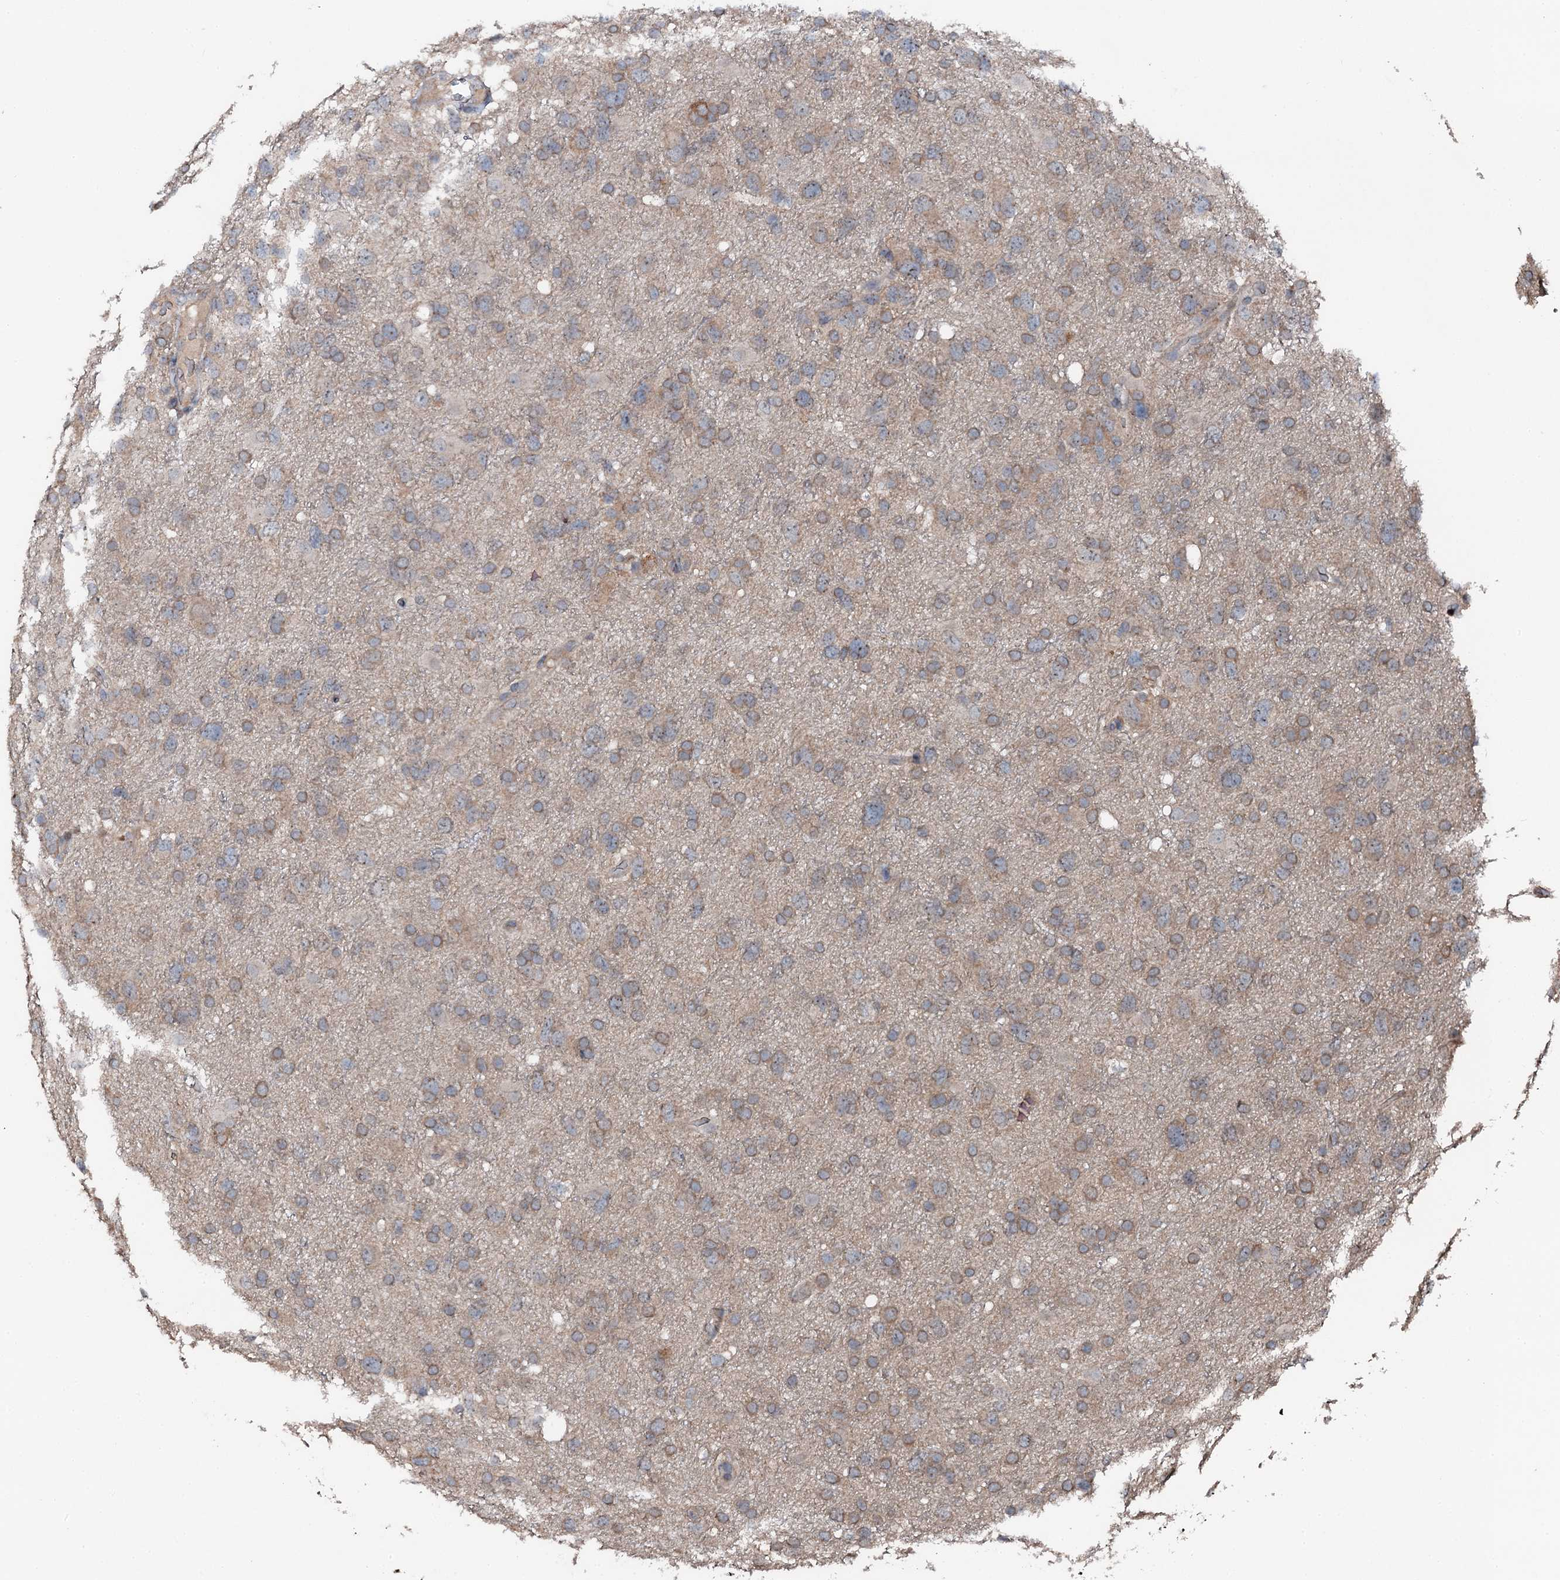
{"staining": {"intensity": "weak", "quantity": "25%-75%", "location": "cytoplasmic/membranous"}, "tissue": "glioma", "cell_type": "Tumor cells", "image_type": "cancer", "snomed": [{"axis": "morphology", "description": "Glioma, malignant, High grade"}, {"axis": "topography", "description": "Brain"}], "caption": "Glioma stained for a protein (brown) demonstrates weak cytoplasmic/membranous positive expression in about 25%-75% of tumor cells.", "gene": "FLYWCH1", "patient": {"sex": "male", "age": 61}}